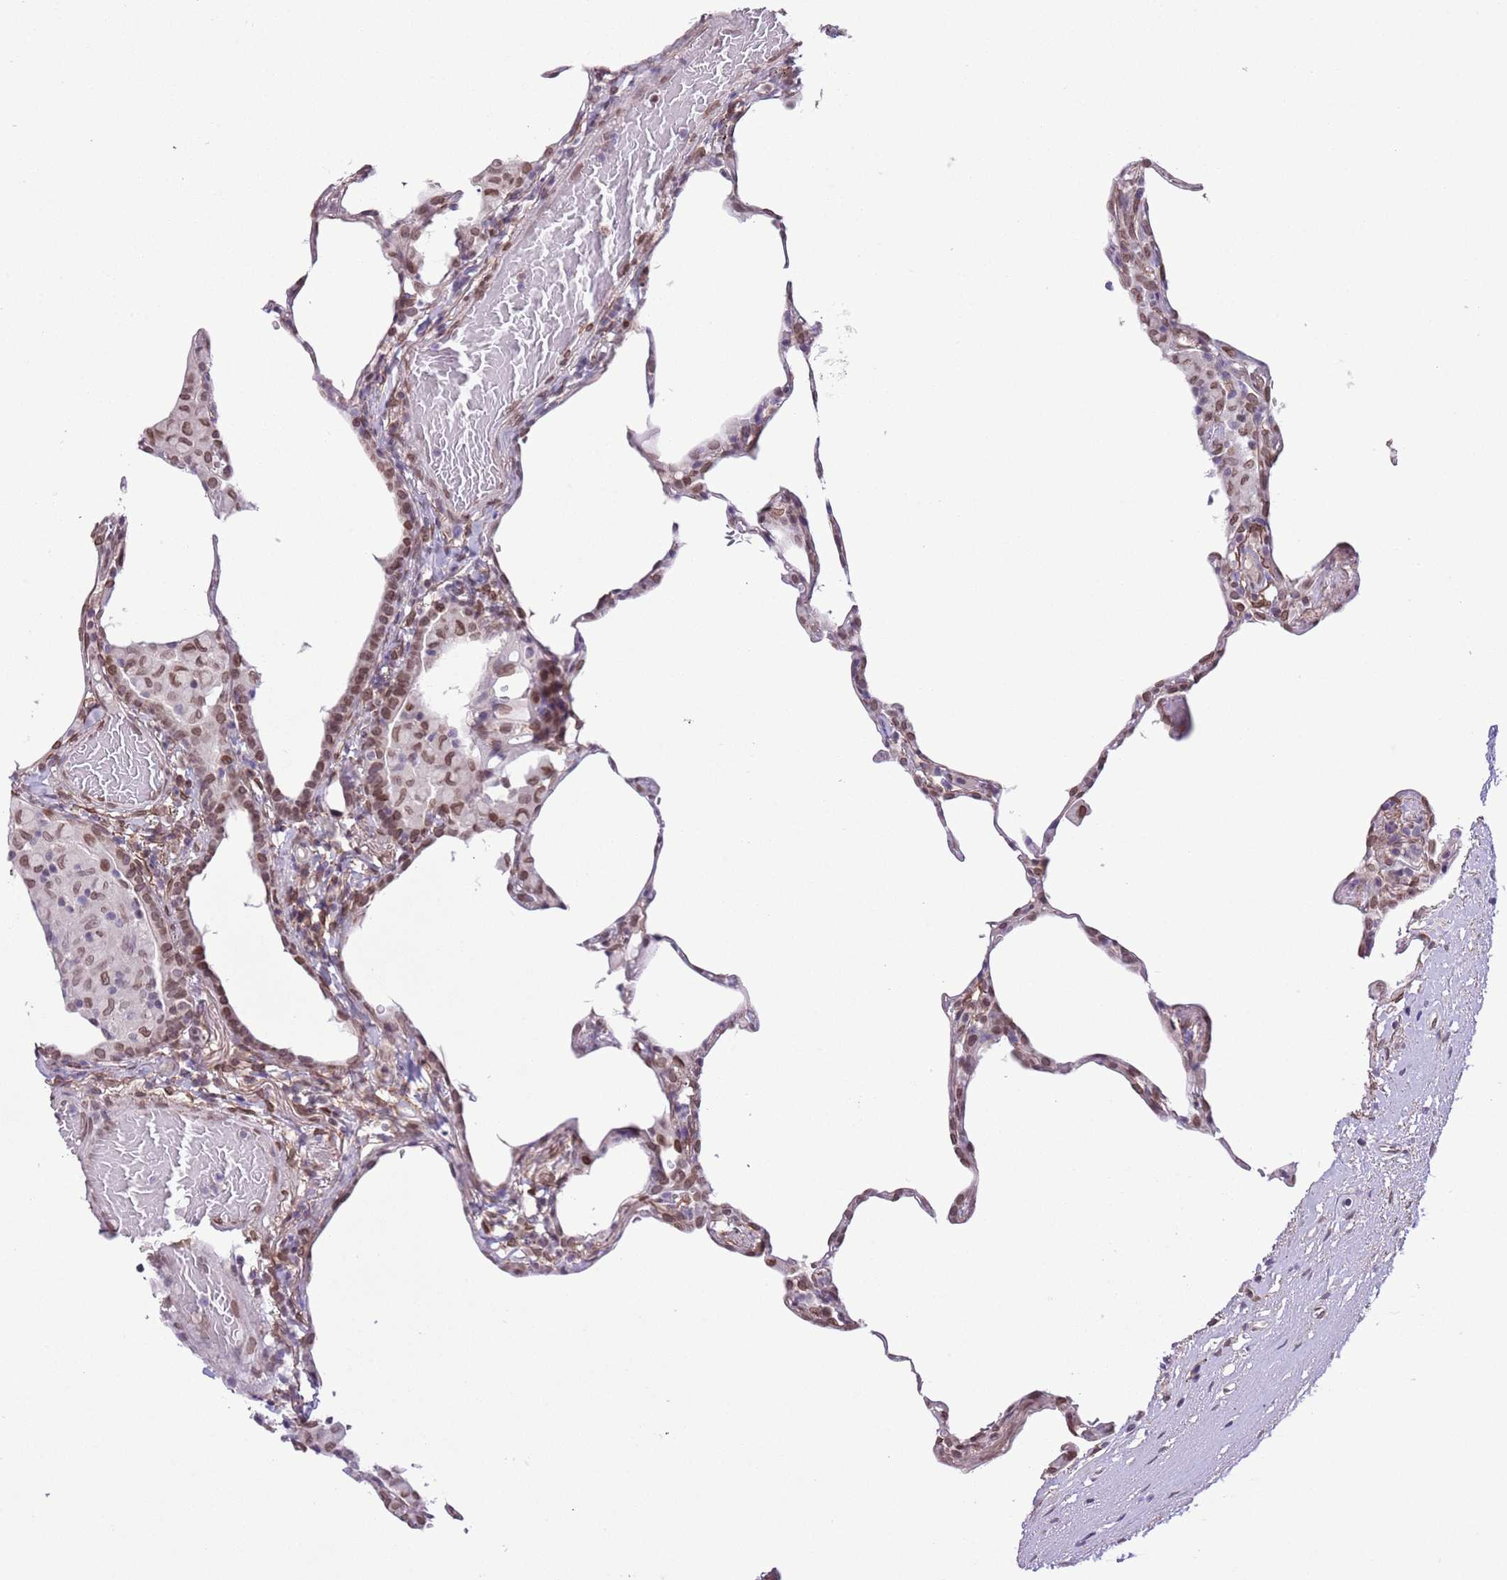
{"staining": {"intensity": "moderate", "quantity": "25%-75%", "location": "nuclear"}, "tissue": "lung", "cell_type": "Alveolar cells", "image_type": "normal", "snomed": [{"axis": "morphology", "description": "Normal tissue, NOS"}, {"axis": "topography", "description": "Lung"}], "caption": "Protein staining exhibits moderate nuclear expression in about 25%-75% of alveolar cells in unremarkable lung. (IHC, brightfield microscopy, high magnification).", "gene": "ZGLP1", "patient": {"sex": "female", "age": 57}}